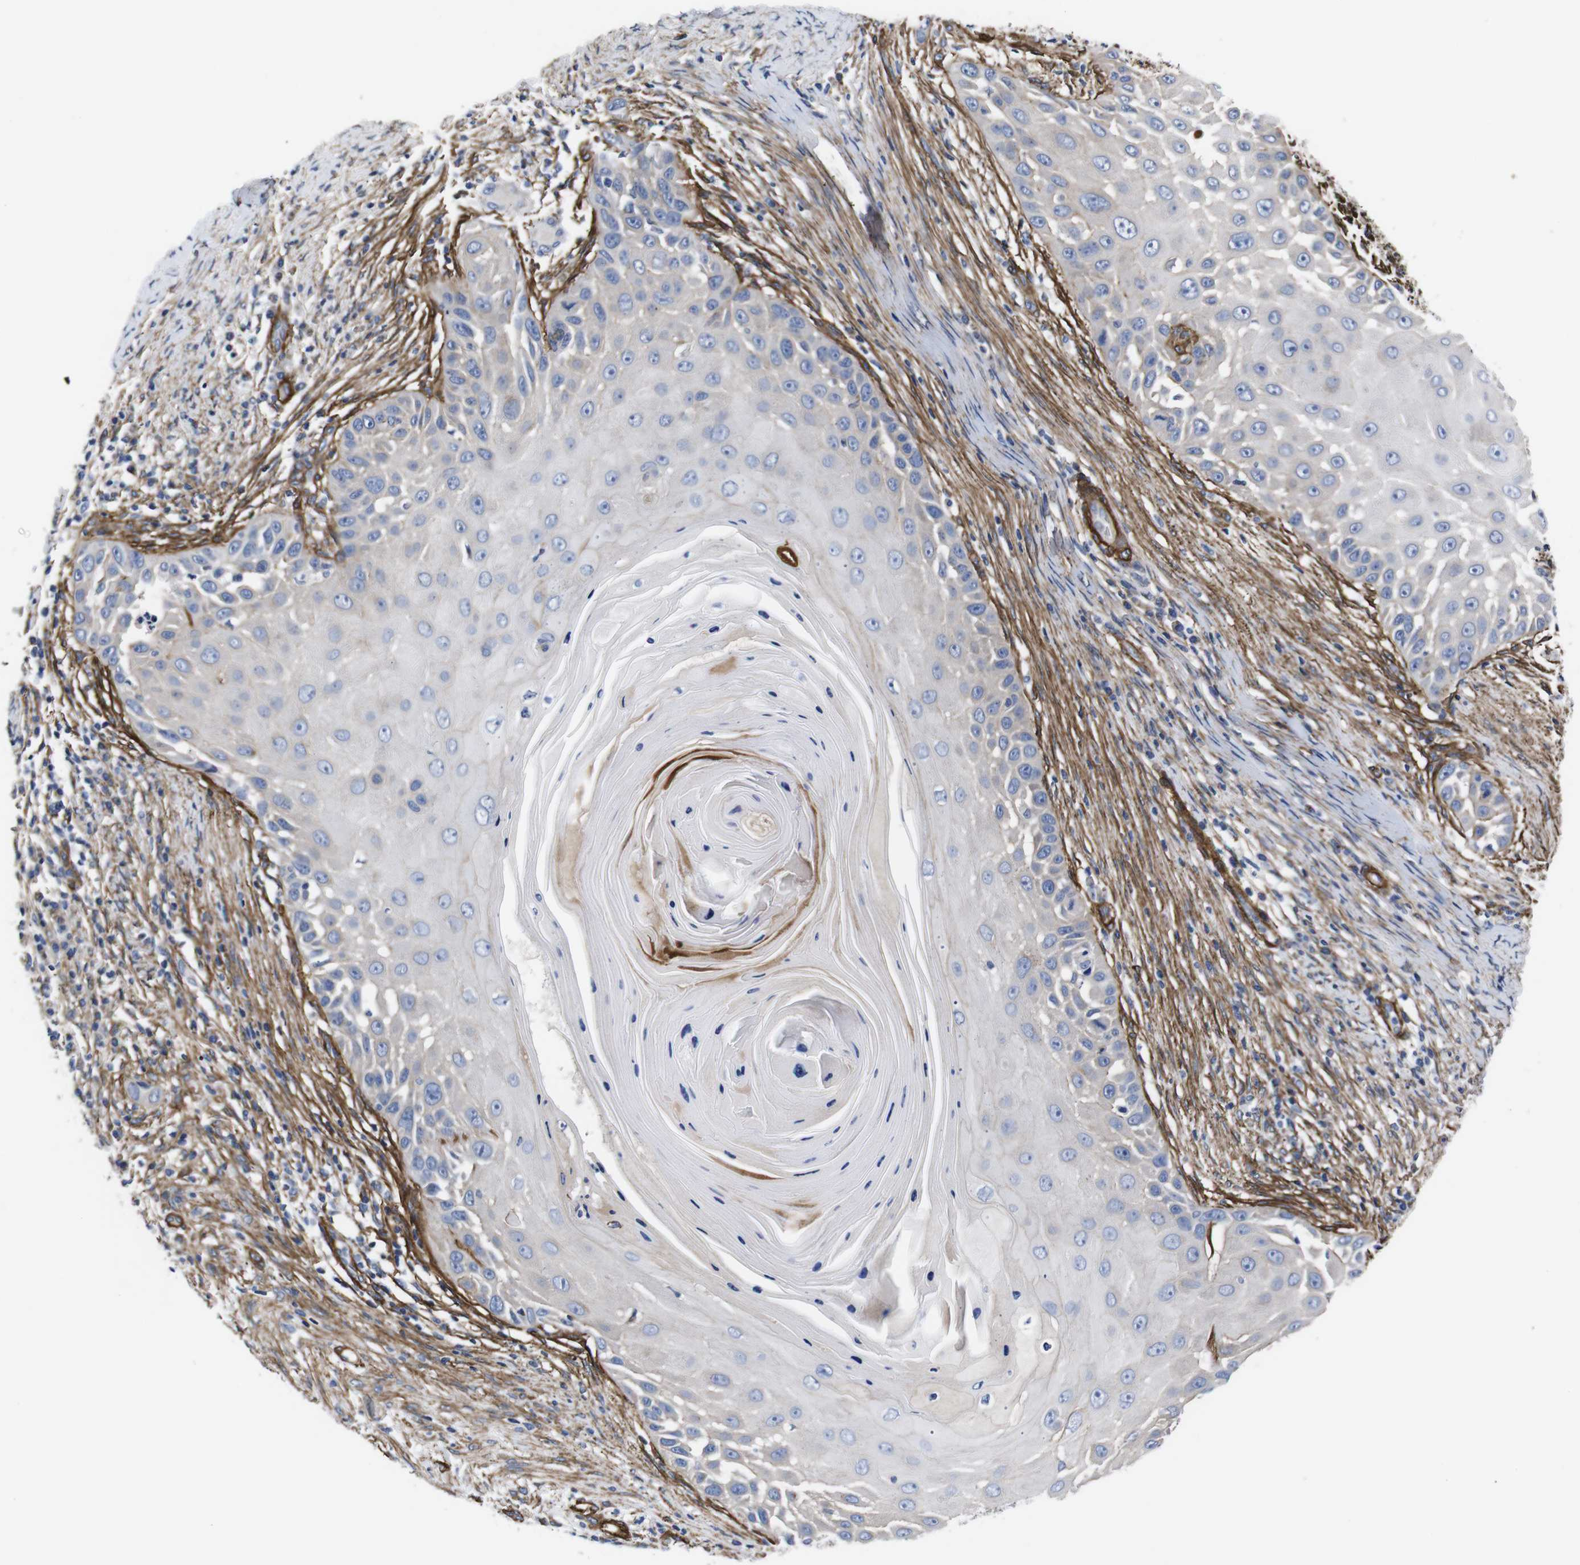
{"staining": {"intensity": "negative", "quantity": "none", "location": "none"}, "tissue": "skin cancer", "cell_type": "Tumor cells", "image_type": "cancer", "snomed": [{"axis": "morphology", "description": "Squamous cell carcinoma, NOS"}, {"axis": "topography", "description": "Skin"}], "caption": "The photomicrograph exhibits no staining of tumor cells in skin cancer.", "gene": "WNT10A", "patient": {"sex": "female", "age": 44}}